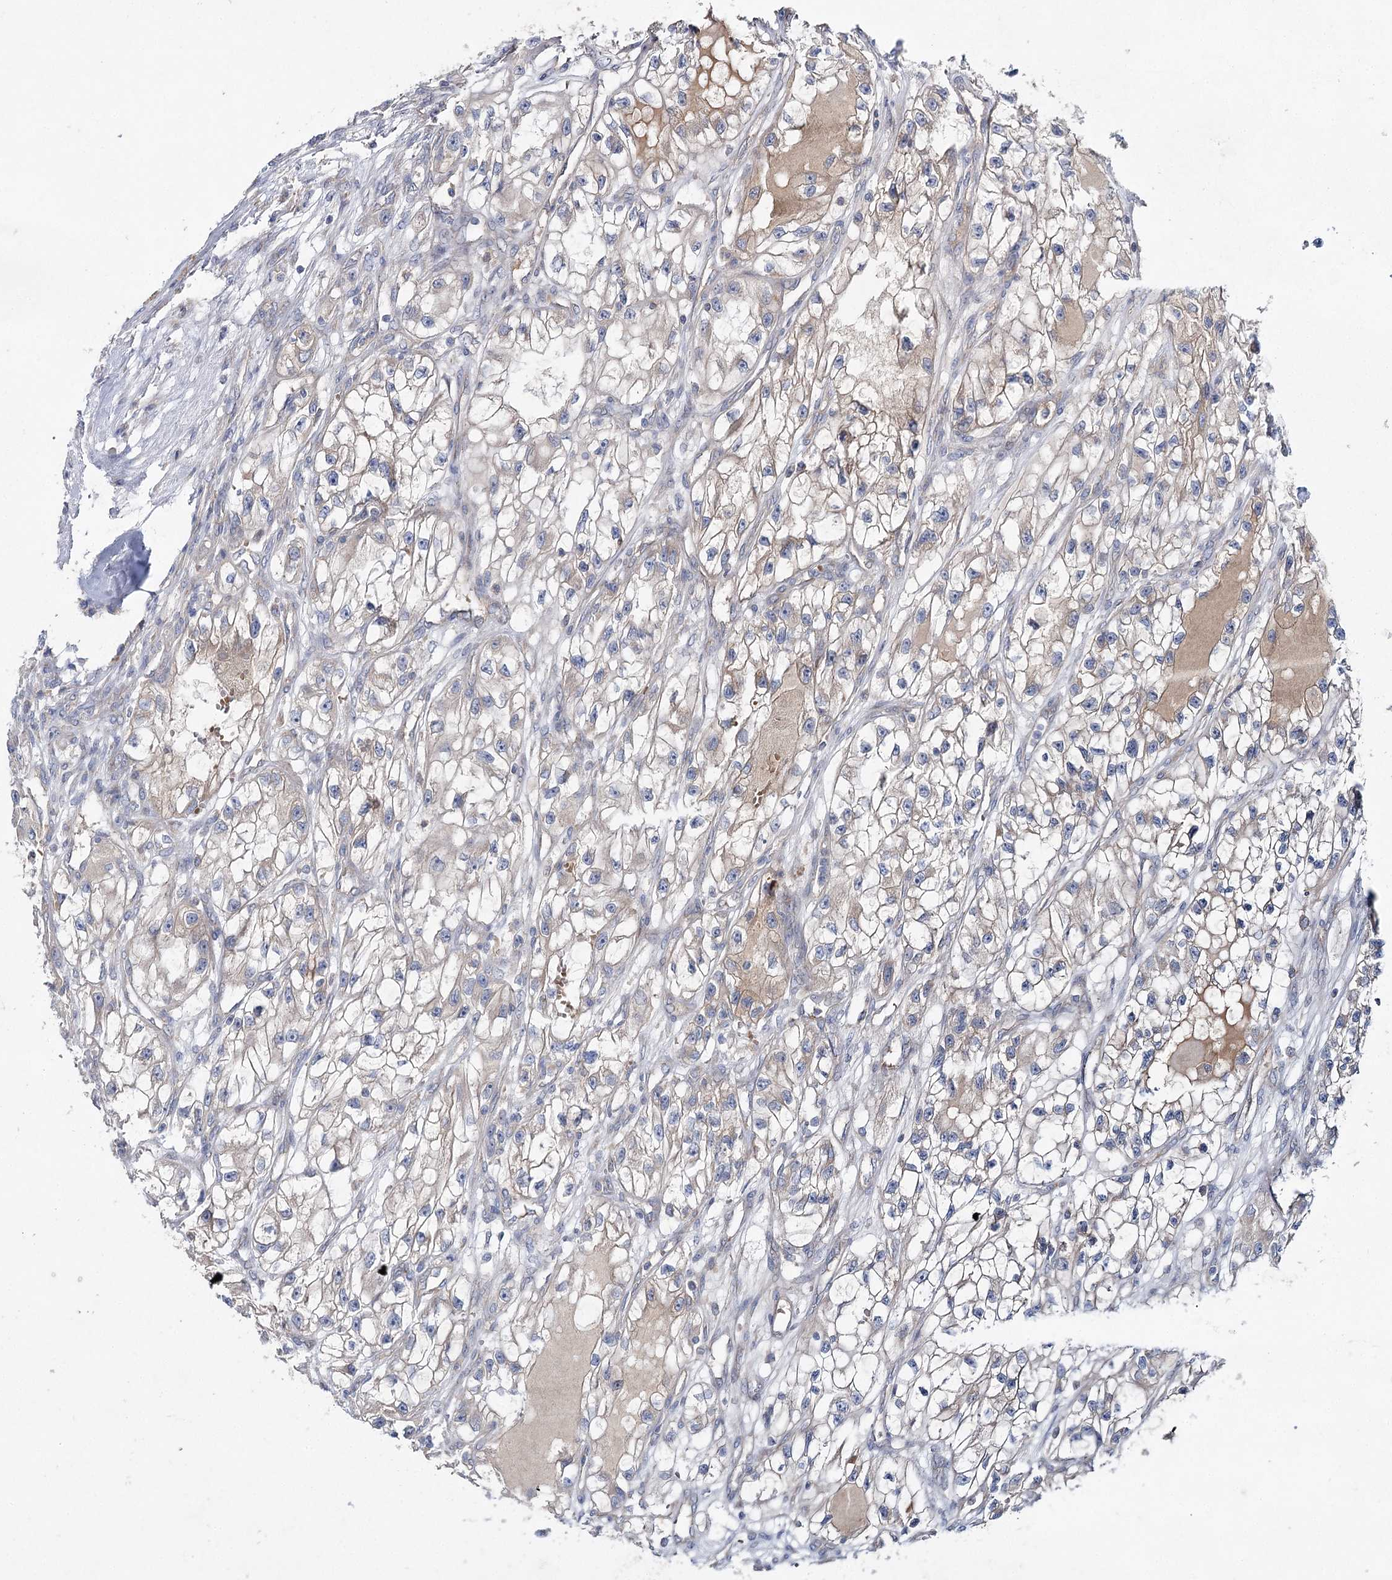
{"staining": {"intensity": "weak", "quantity": "<25%", "location": "cytoplasmic/membranous"}, "tissue": "renal cancer", "cell_type": "Tumor cells", "image_type": "cancer", "snomed": [{"axis": "morphology", "description": "Adenocarcinoma, NOS"}, {"axis": "topography", "description": "Kidney"}], "caption": "Tumor cells are negative for brown protein staining in renal cancer (adenocarcinoma).", "gene": "LRRC14B", "patient": {"sex": "female", "age": 57}}